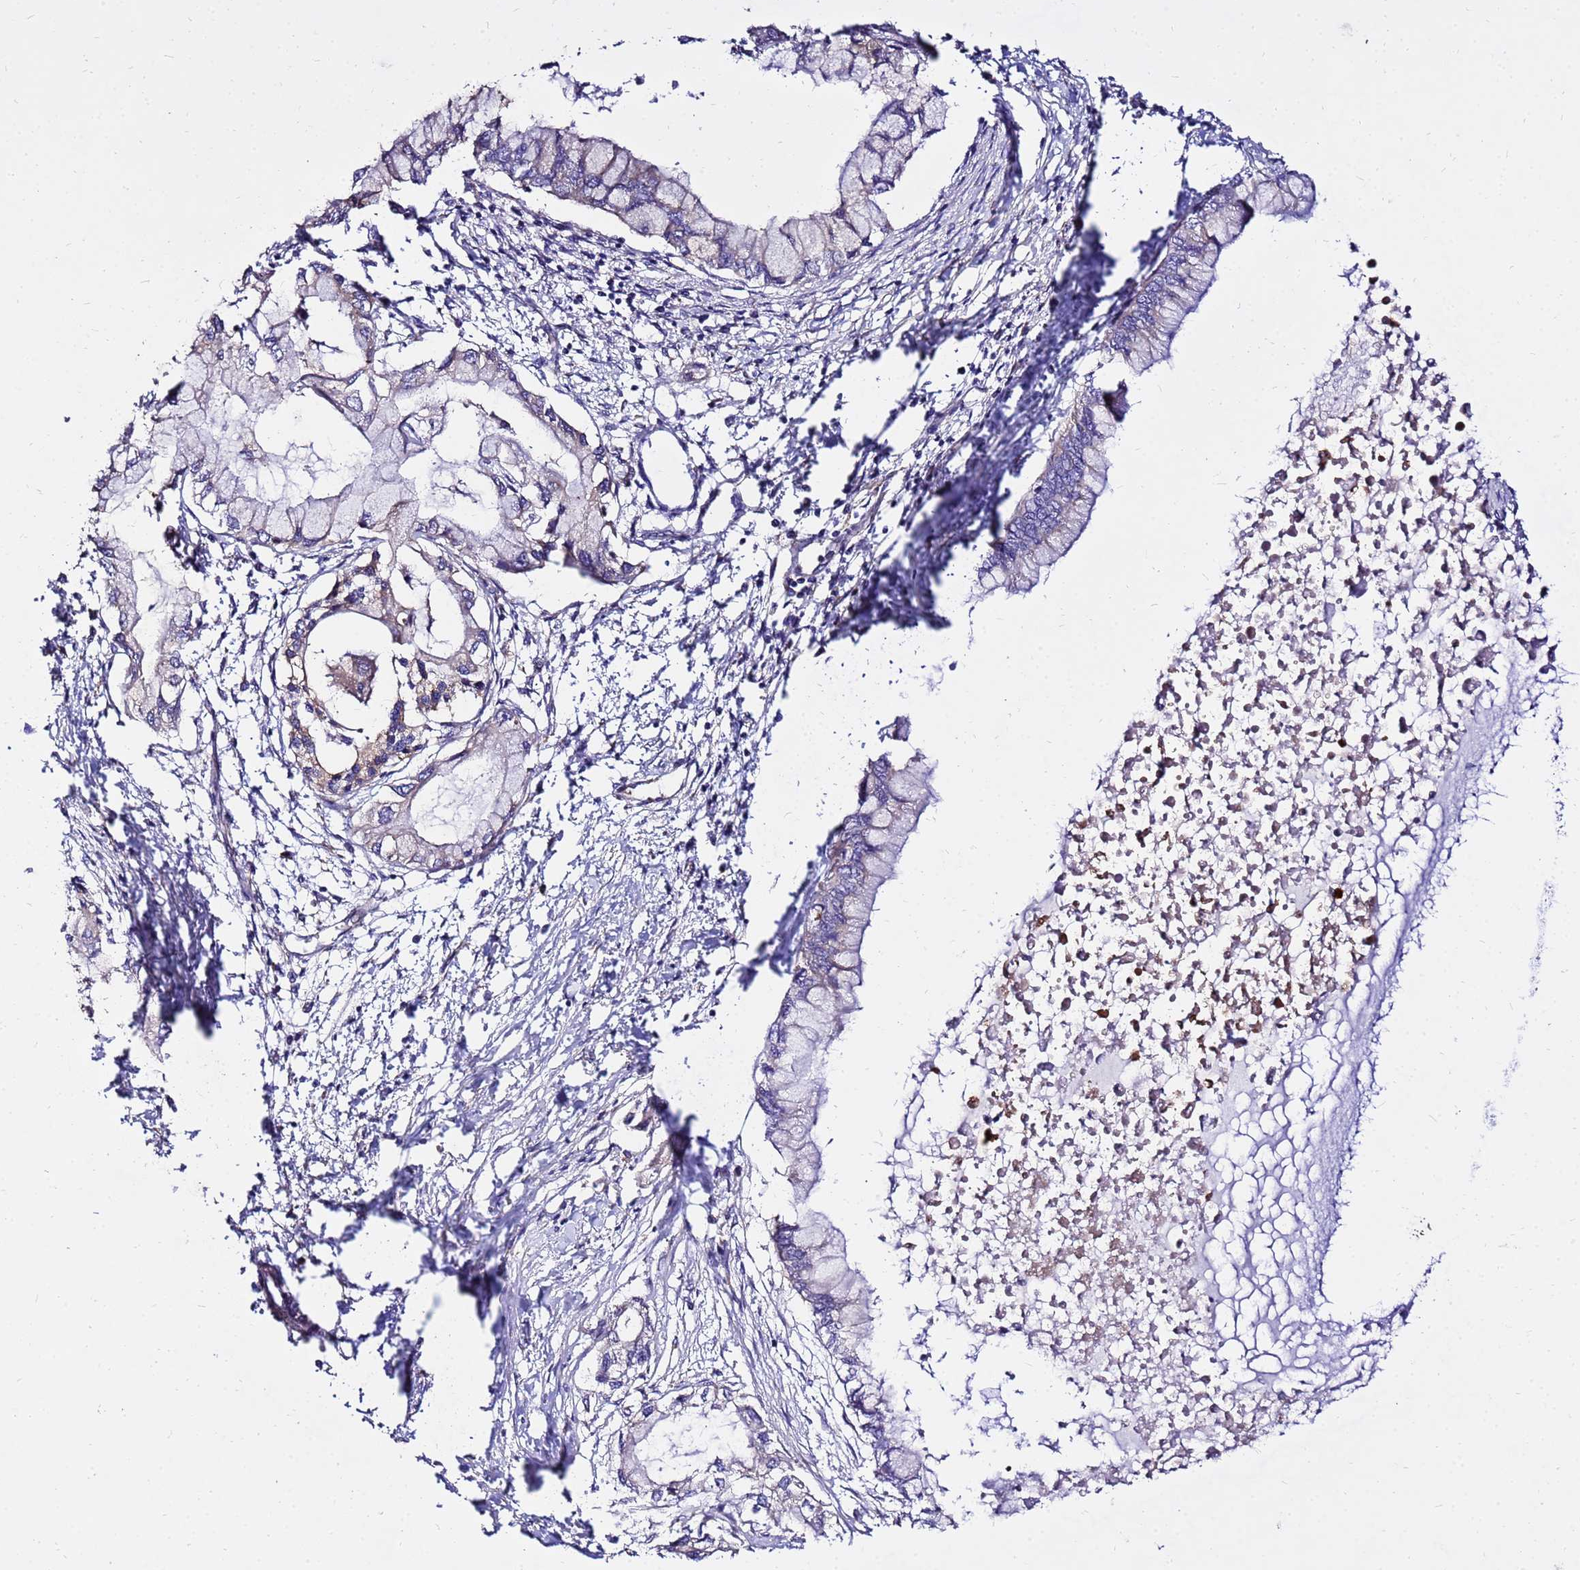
{"staining": {"intensity": "negative", "quantity": "none", "location": "none"}, "tissue": "pancreatic cancer", "cell_type": "Tumor cells", "image_type": "cancer", "snomed": [{"axis": "morphology", "description": "Adenocarcinoma, NOS"}, {"axis": "topography", "description": "Pancreas"}], "caption": "Pancreatic adenocarcinoma stained for a protein using IHC demonstrates no expression tumor cells.", "gene": "WWC2", "patient": {"sex": "male", "age": 48}}